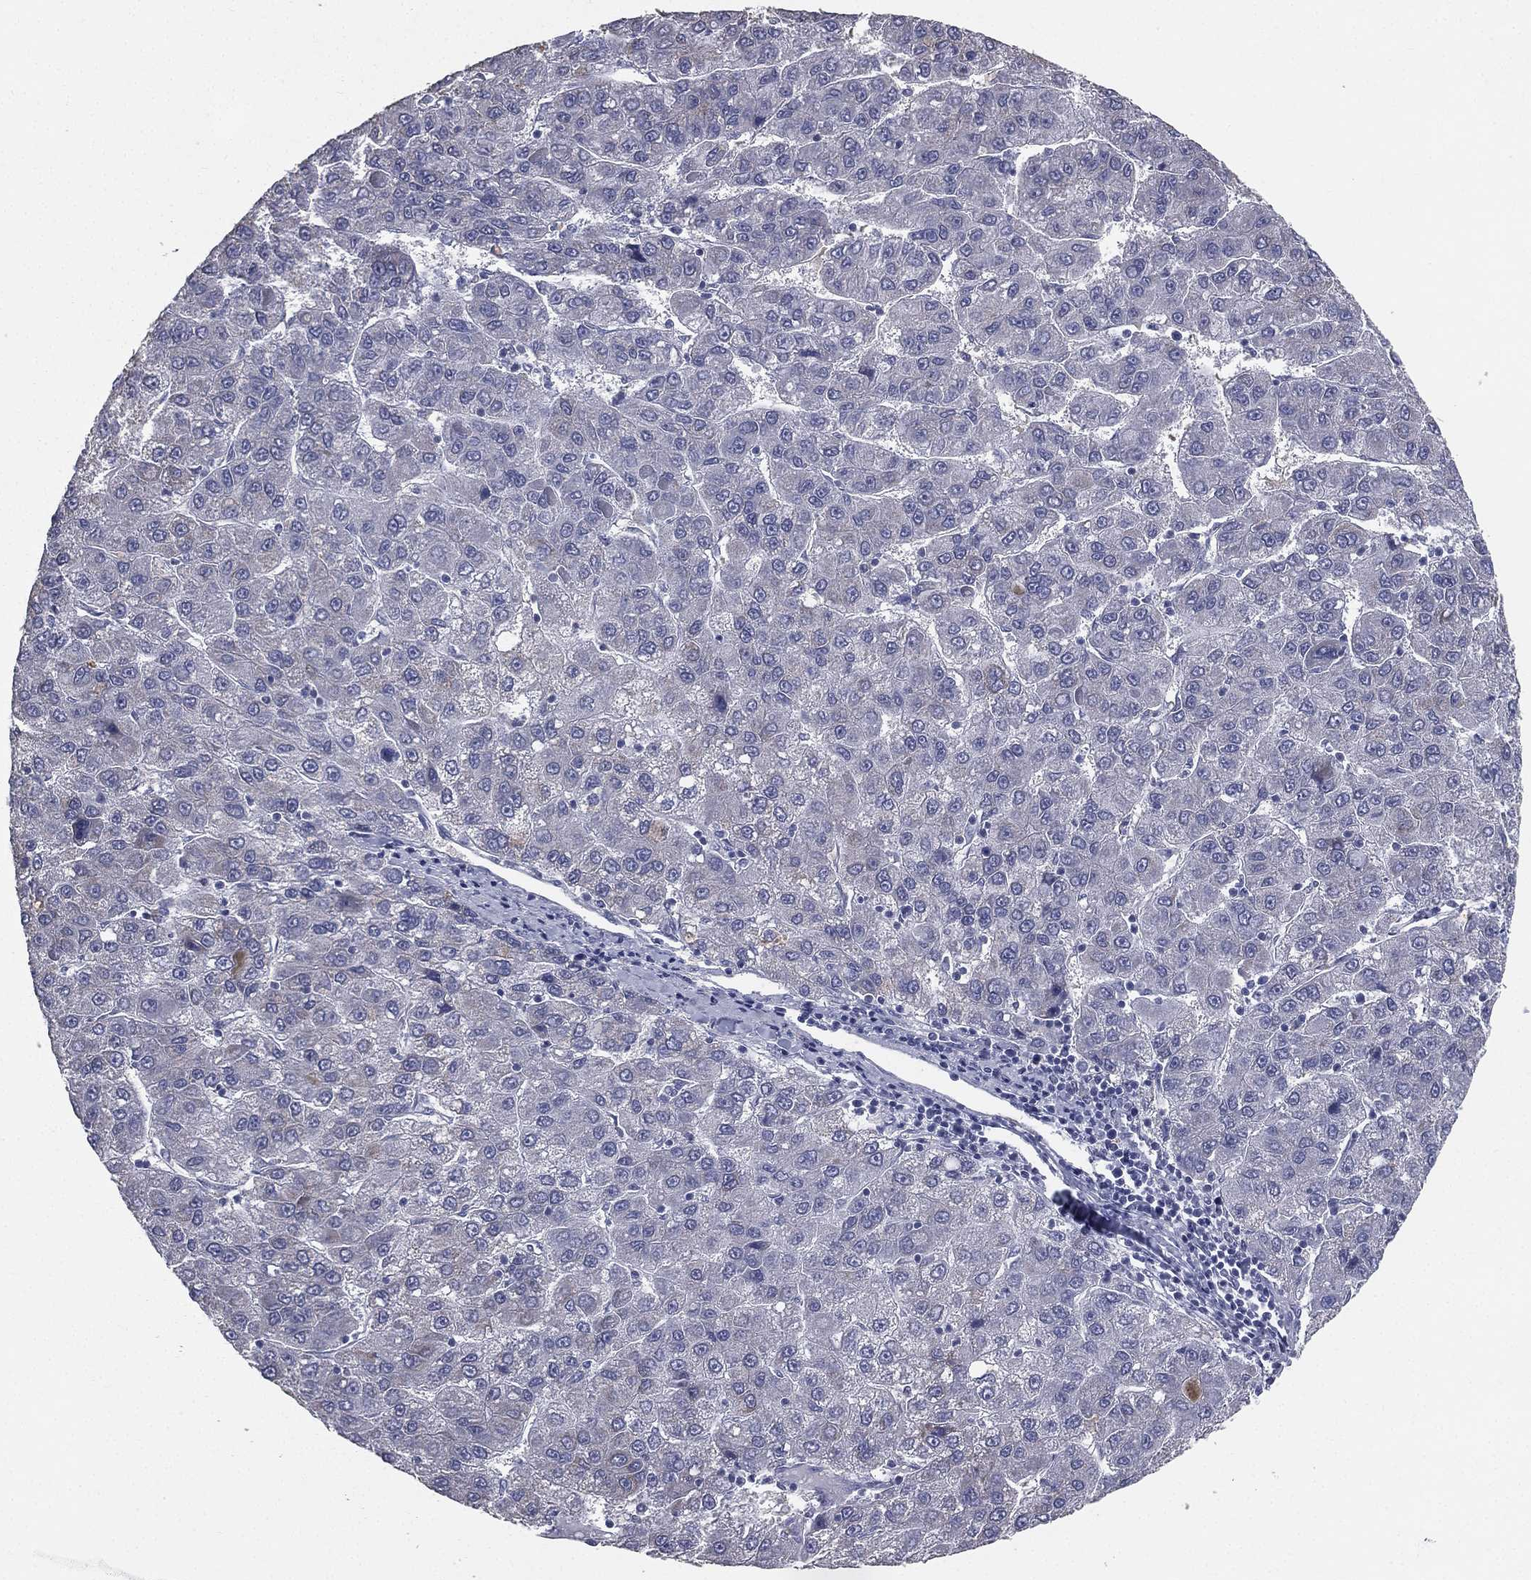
{"staining": {"intensity": "negative", "quantity": "none", "location": "none"}, "tissue": "liver cancer", "cell_type": "Tumor cells", "image_type": "cancer", "snomed": [{"axis": "morphology", "description": "Carcinoma, Hepatocellular, NOS"}, {"axis": "topography", "description": "Liver"}], "caption": "Image shows no protein positivity in tumor cells of liver hepatocellular carcinoma tissue.", "gene": "ESX1", "patient": {"sex": "female", "age": 82}}